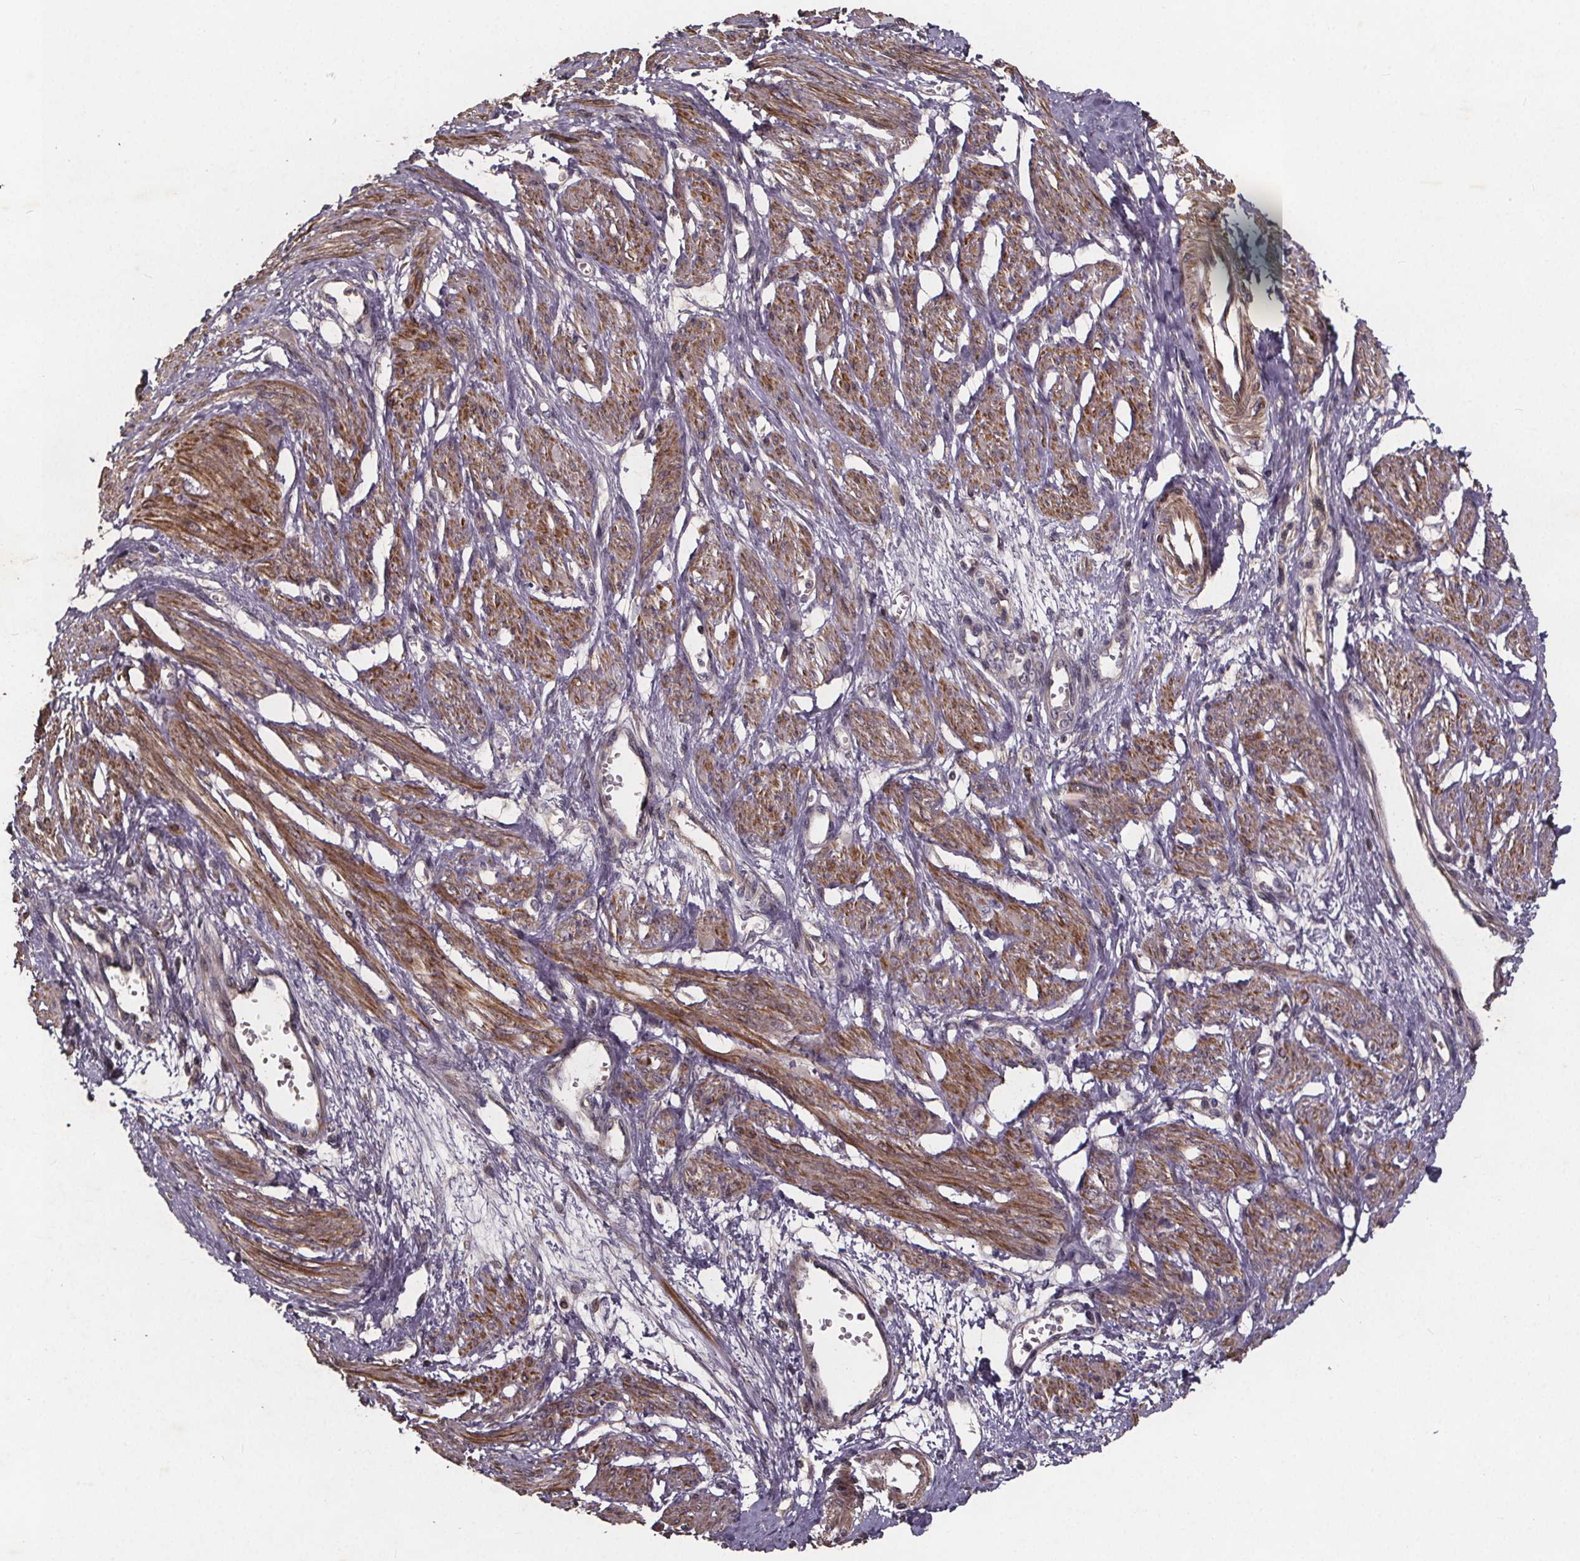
{"staining": {"intensity": "moderate", "quantity": "25%-75%", "location": "cytoplasmic/membranous"}, "tissue": "smooth muscle", "cell_type": "Smooth muscle cells", "image_type": "normal", "snomed": [{"axis": "morphology", "description": "Normal tissue, NOS"}, {"axis": "topography", "description": "Smooth muscle"}, {"axis": "topography", "description": "Uterus"}], "caption": "The photomicrograph exhibits a brown stain indicating the presence of a protein in the cytoplasmic/membranous of smooth muscle cells in smooth muscle.", "gene": "YME1L1", "patient": {"sex": "female", "age": 39}}